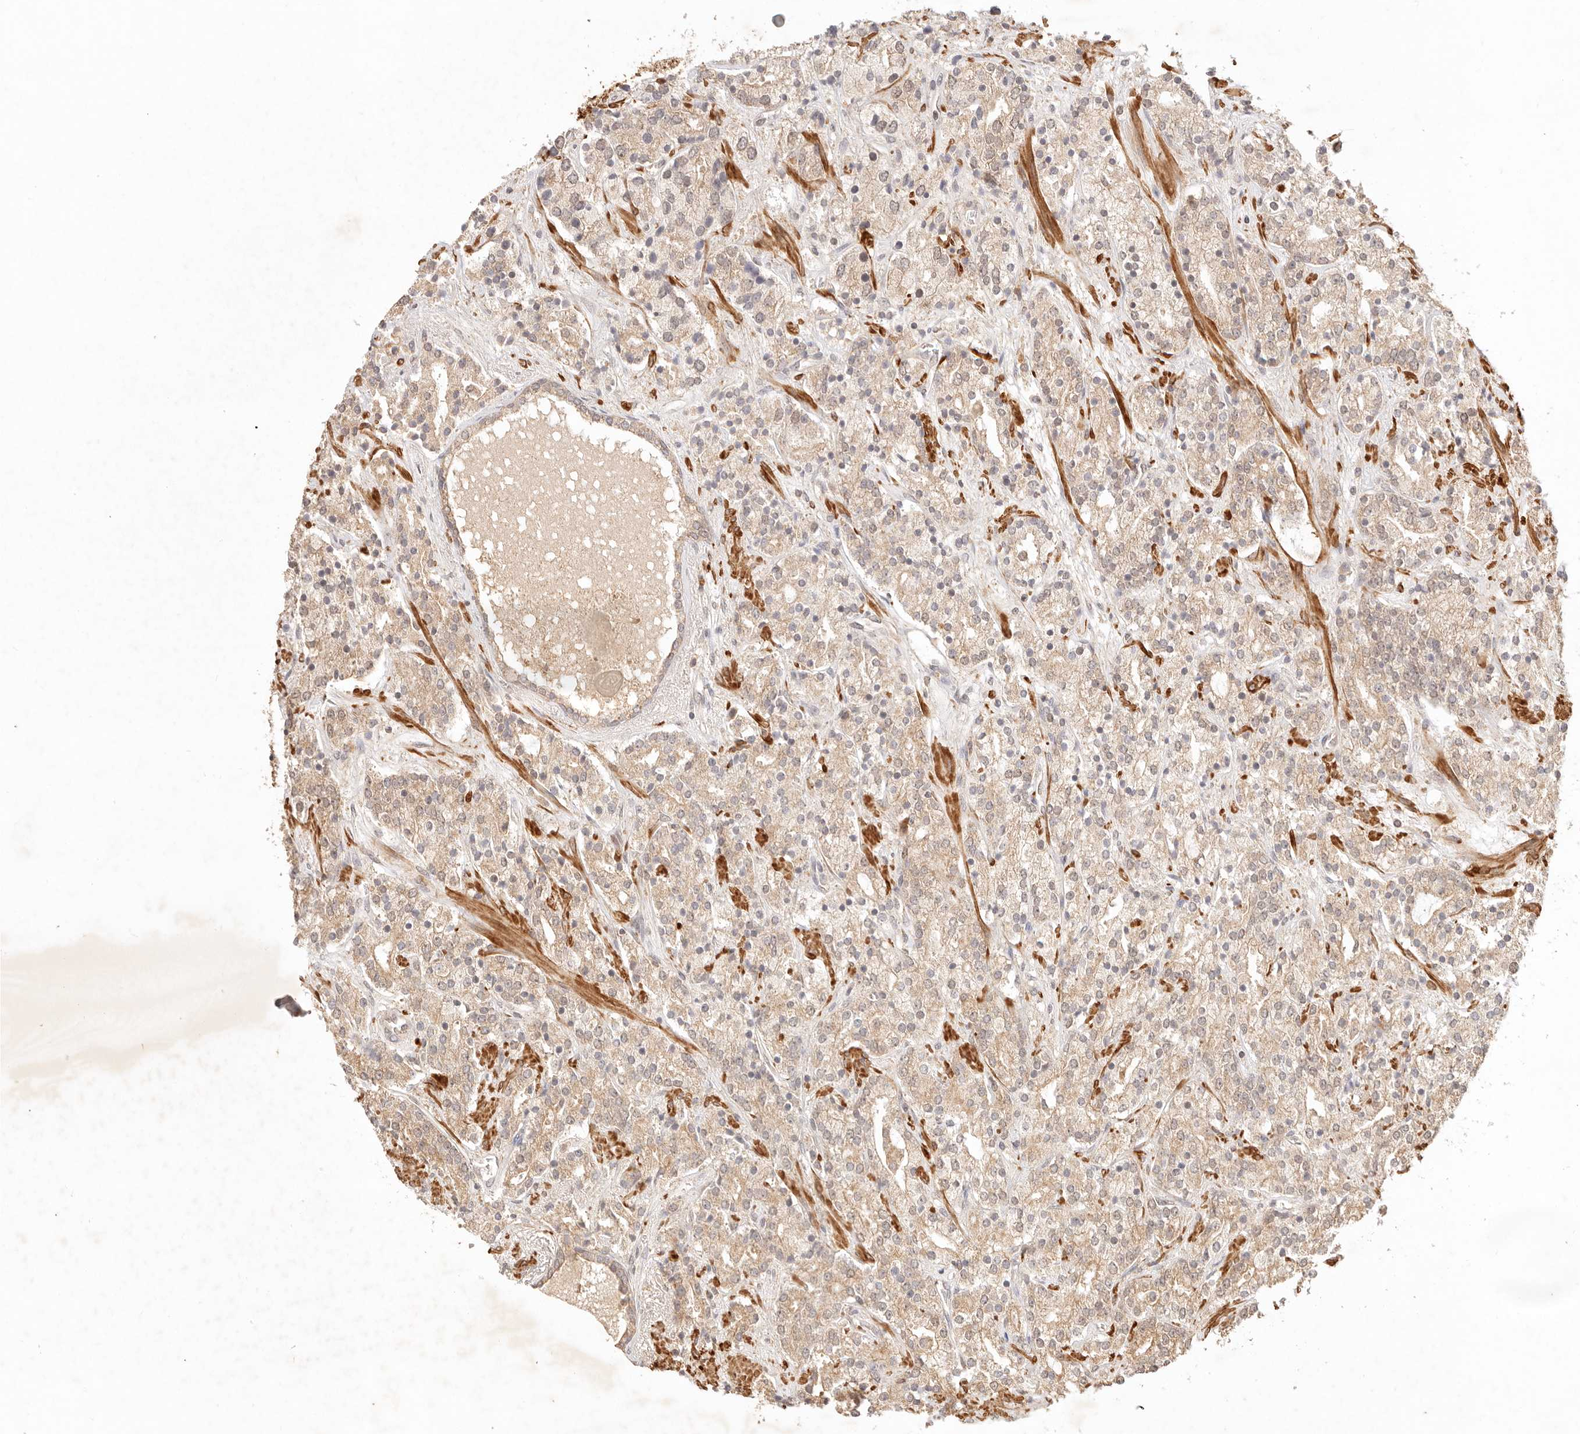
{"staining": {"intensity": "moderate", "quantity": "25%-75%", "location": "cytoplasmic/membranous"}, "tissue": "prostate cancer", "cell_type": "Tumor cells", "image_type": "cancer", "snomed": [{"axis": "morphology", "description": "Adenocarcinoma, High grade"}, {"axis": "topography", "description": "Prostate"}], "caption": "A medium amount of moderate cytoplasmic/membranous staining is appreciated in about 25%-75% of tumor cells in prostate cancer (high-grade adenocarcinoma) tissue. The staining is performed using DAB (3,3'-diaminobenzidine) brown chromogen to label protein expression. The nuclei are counter-stained blue using hematoxylin.", "gene": "TRIM11", "patient": {"sex": "male", "age": 71}}